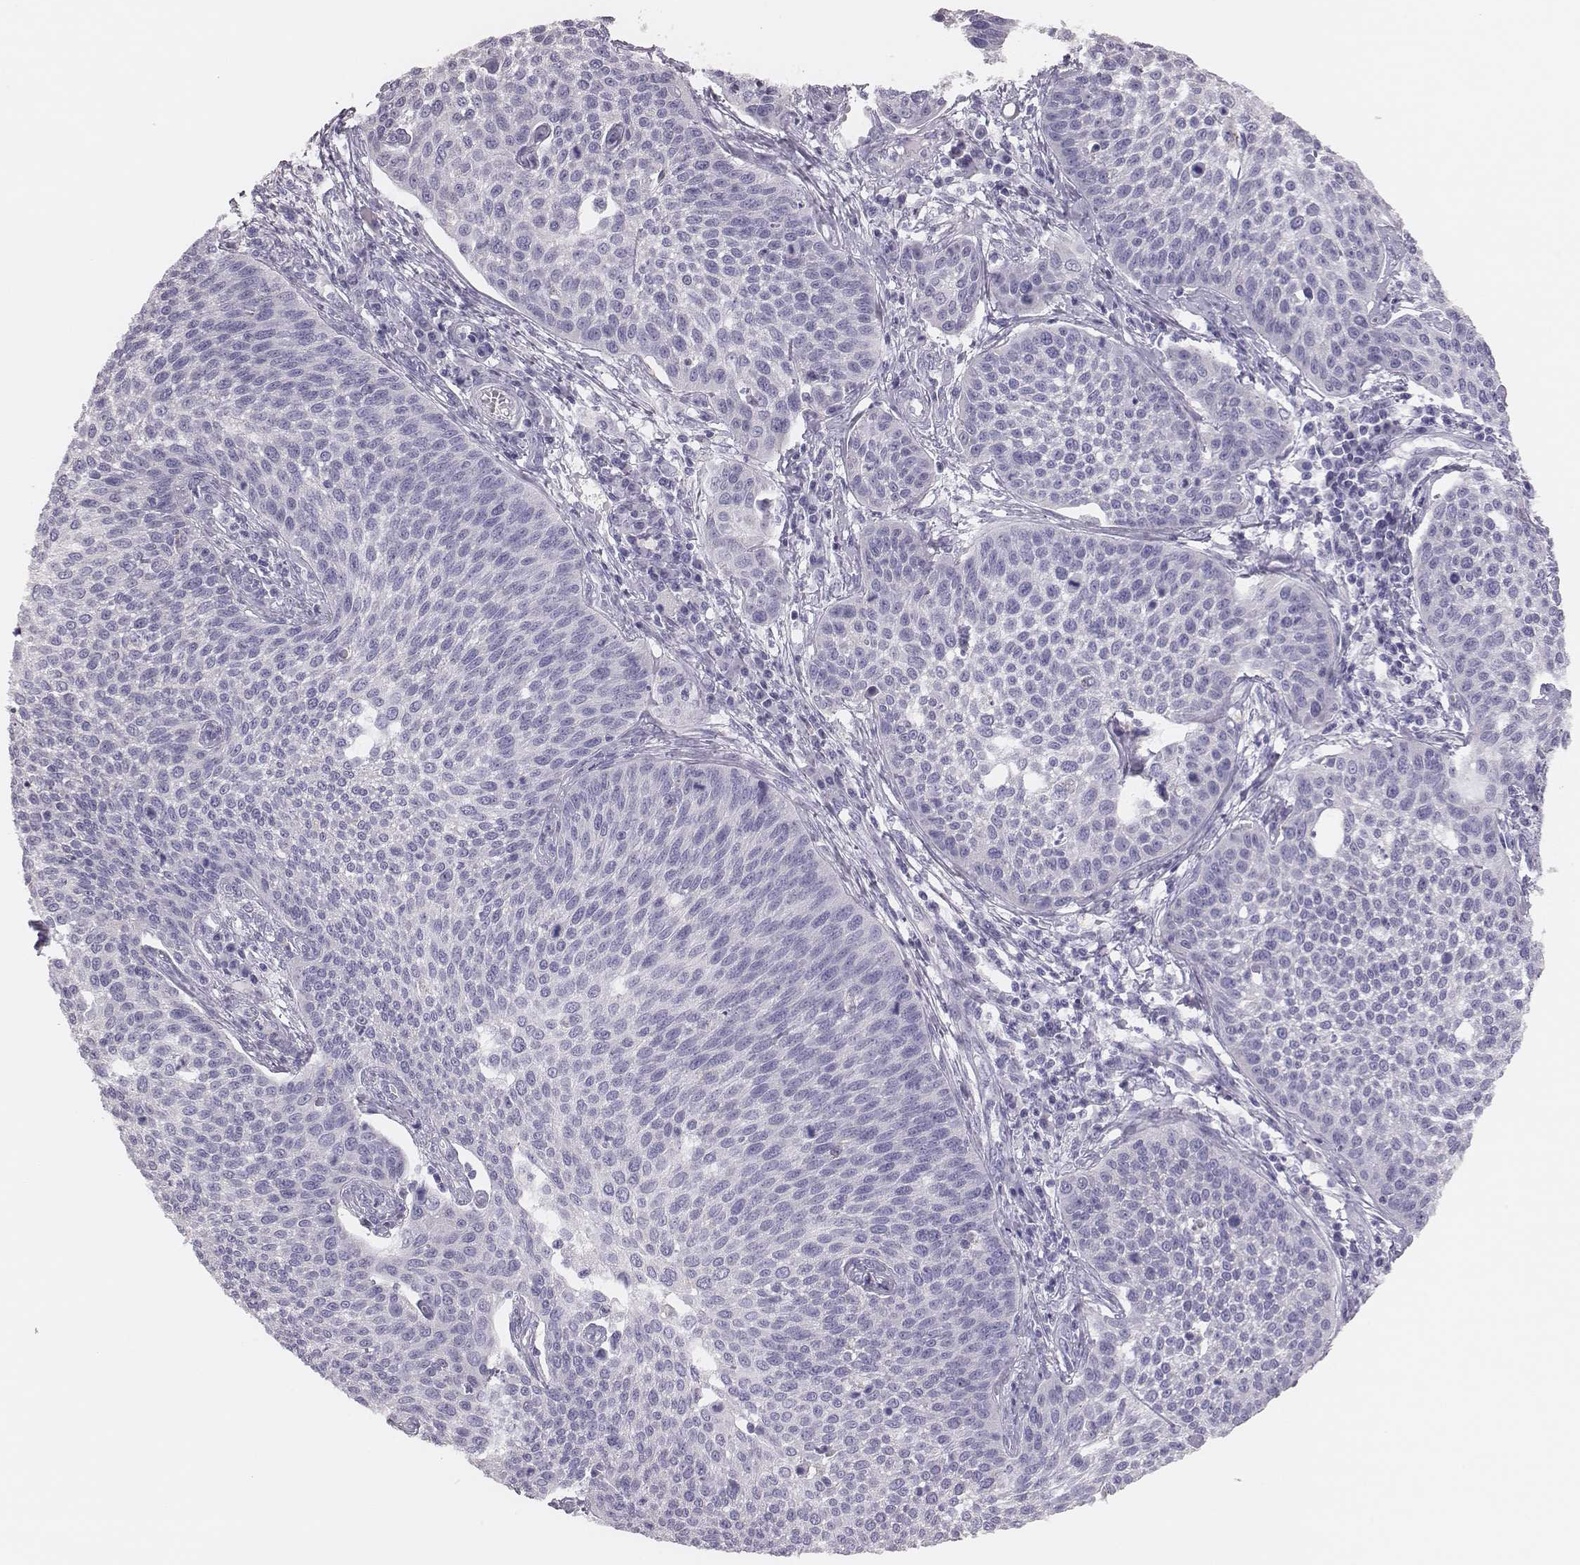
{"staining": {"intensity": "negative", "quantity": "none", "location": "none"}, "tissue": "cervical cancer", "cell_type": "Tumor cells", "image_type": "cancer", "snomed": [{"axis": "morphology", "description": "Squamous cell carcinoma, NOS"}, {"axis": "topography", "description": "Cervix"}], "caption": "IHC photomicrograph of cervical cancer (squamous cell carcinoma) stained for a protein (brown), which reveals no positivity in tumor cells. (Stains: DAB IHC with hematoxylin counter stain, Microscopy: brightfield microscopy at high magnification).", "gene": "H1-6", "patient": {"sex": "female", "age": 34}}